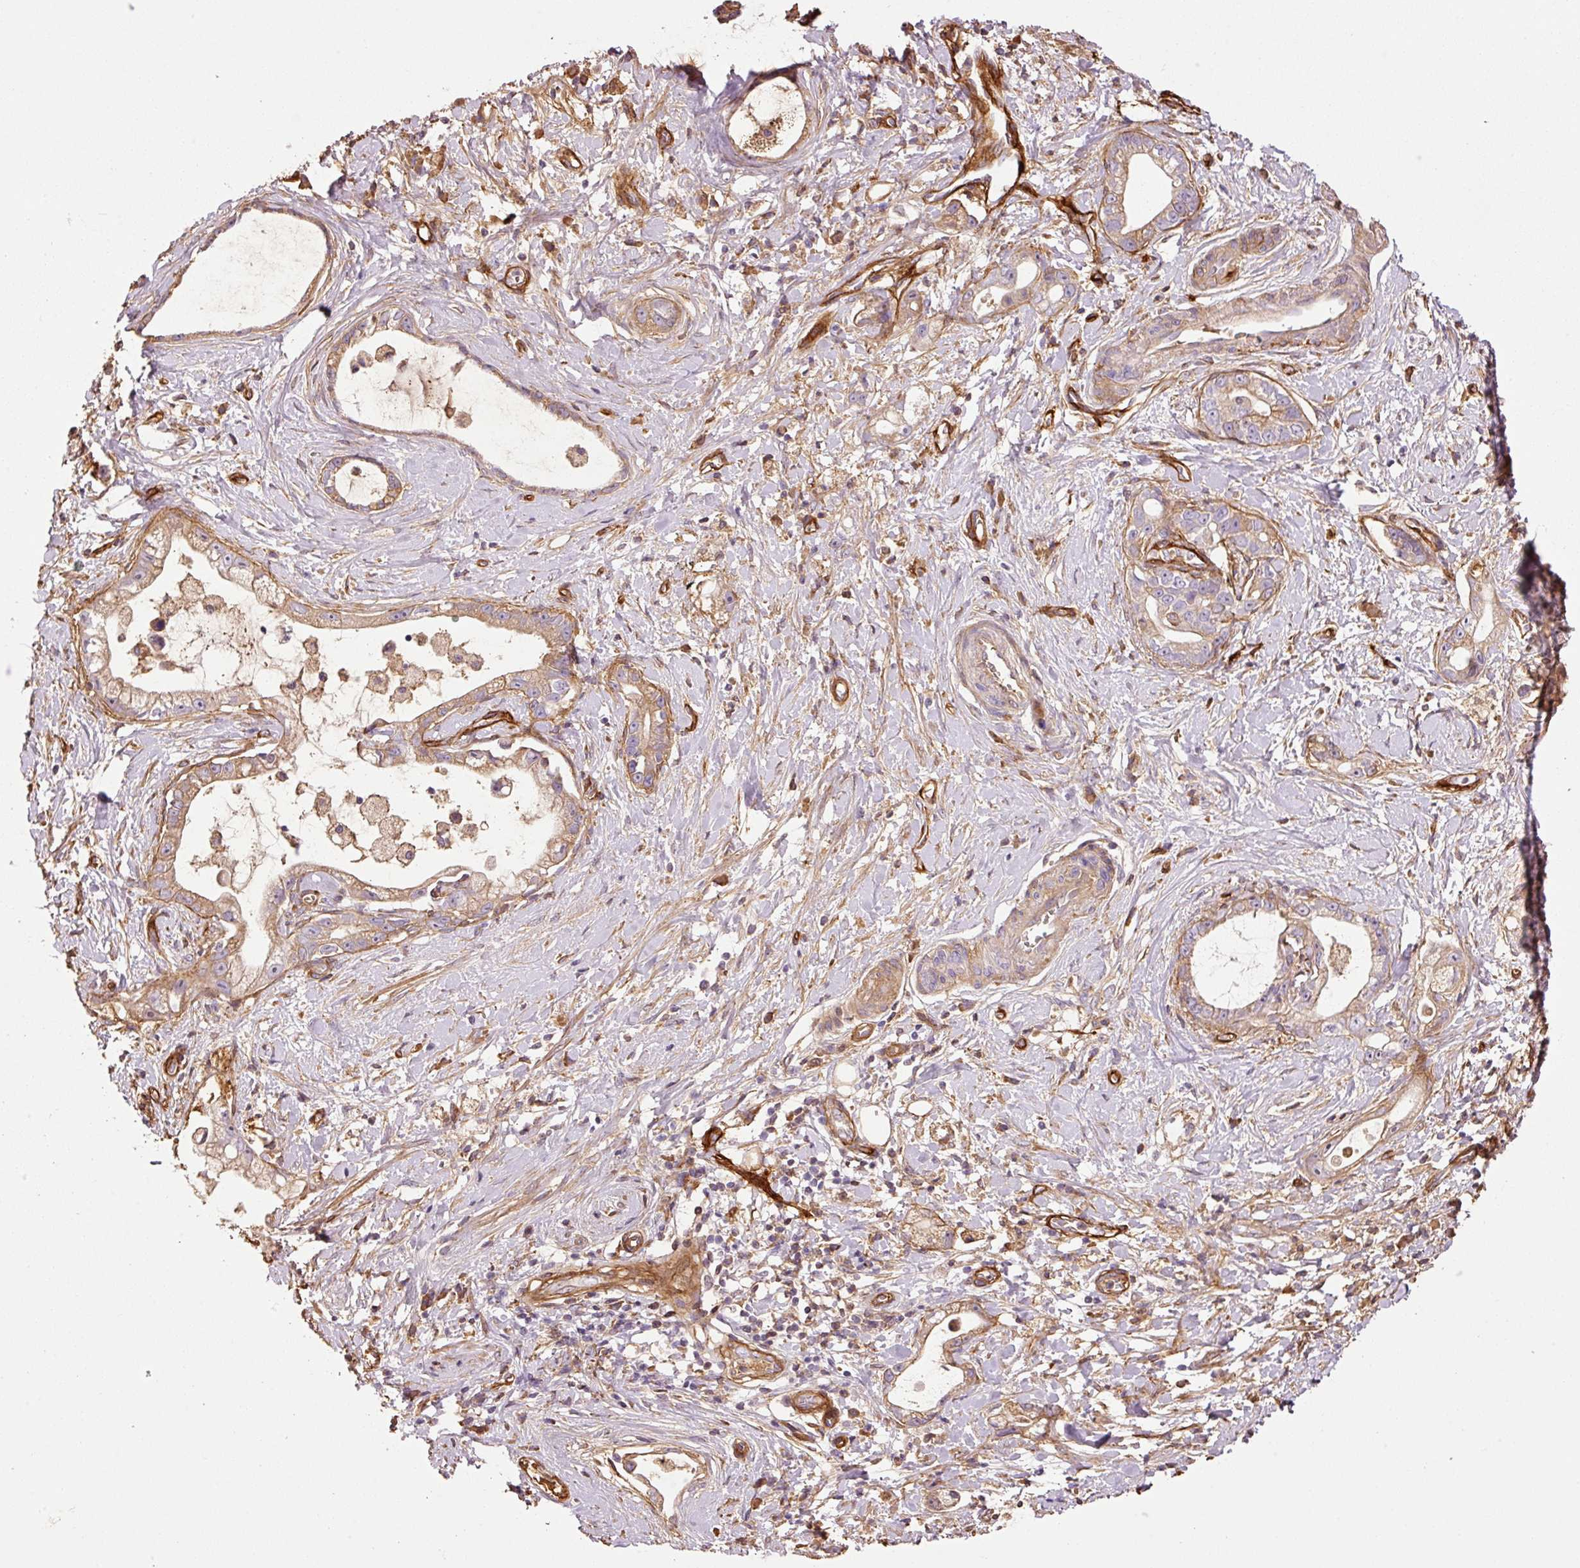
{"staining": {"intensity": "weak", "quantity": "25%-75%", "location": "cytoplasmic/membranous"}, "tissue": "stomach cancer", "cell_type": "Tumor cells", "image_type": "cancer", "snomed": [{"axis": "morphology", "description": "Adenocarcinoma, NOS"}, {"axis": "topography", "description": "Stomach"}], "caption": "Stomach cancer stained with a protein marker exhibits weak staining in tumor cells.", "gene": "NID2", "patient": {"sex": "male", "age": 55}}